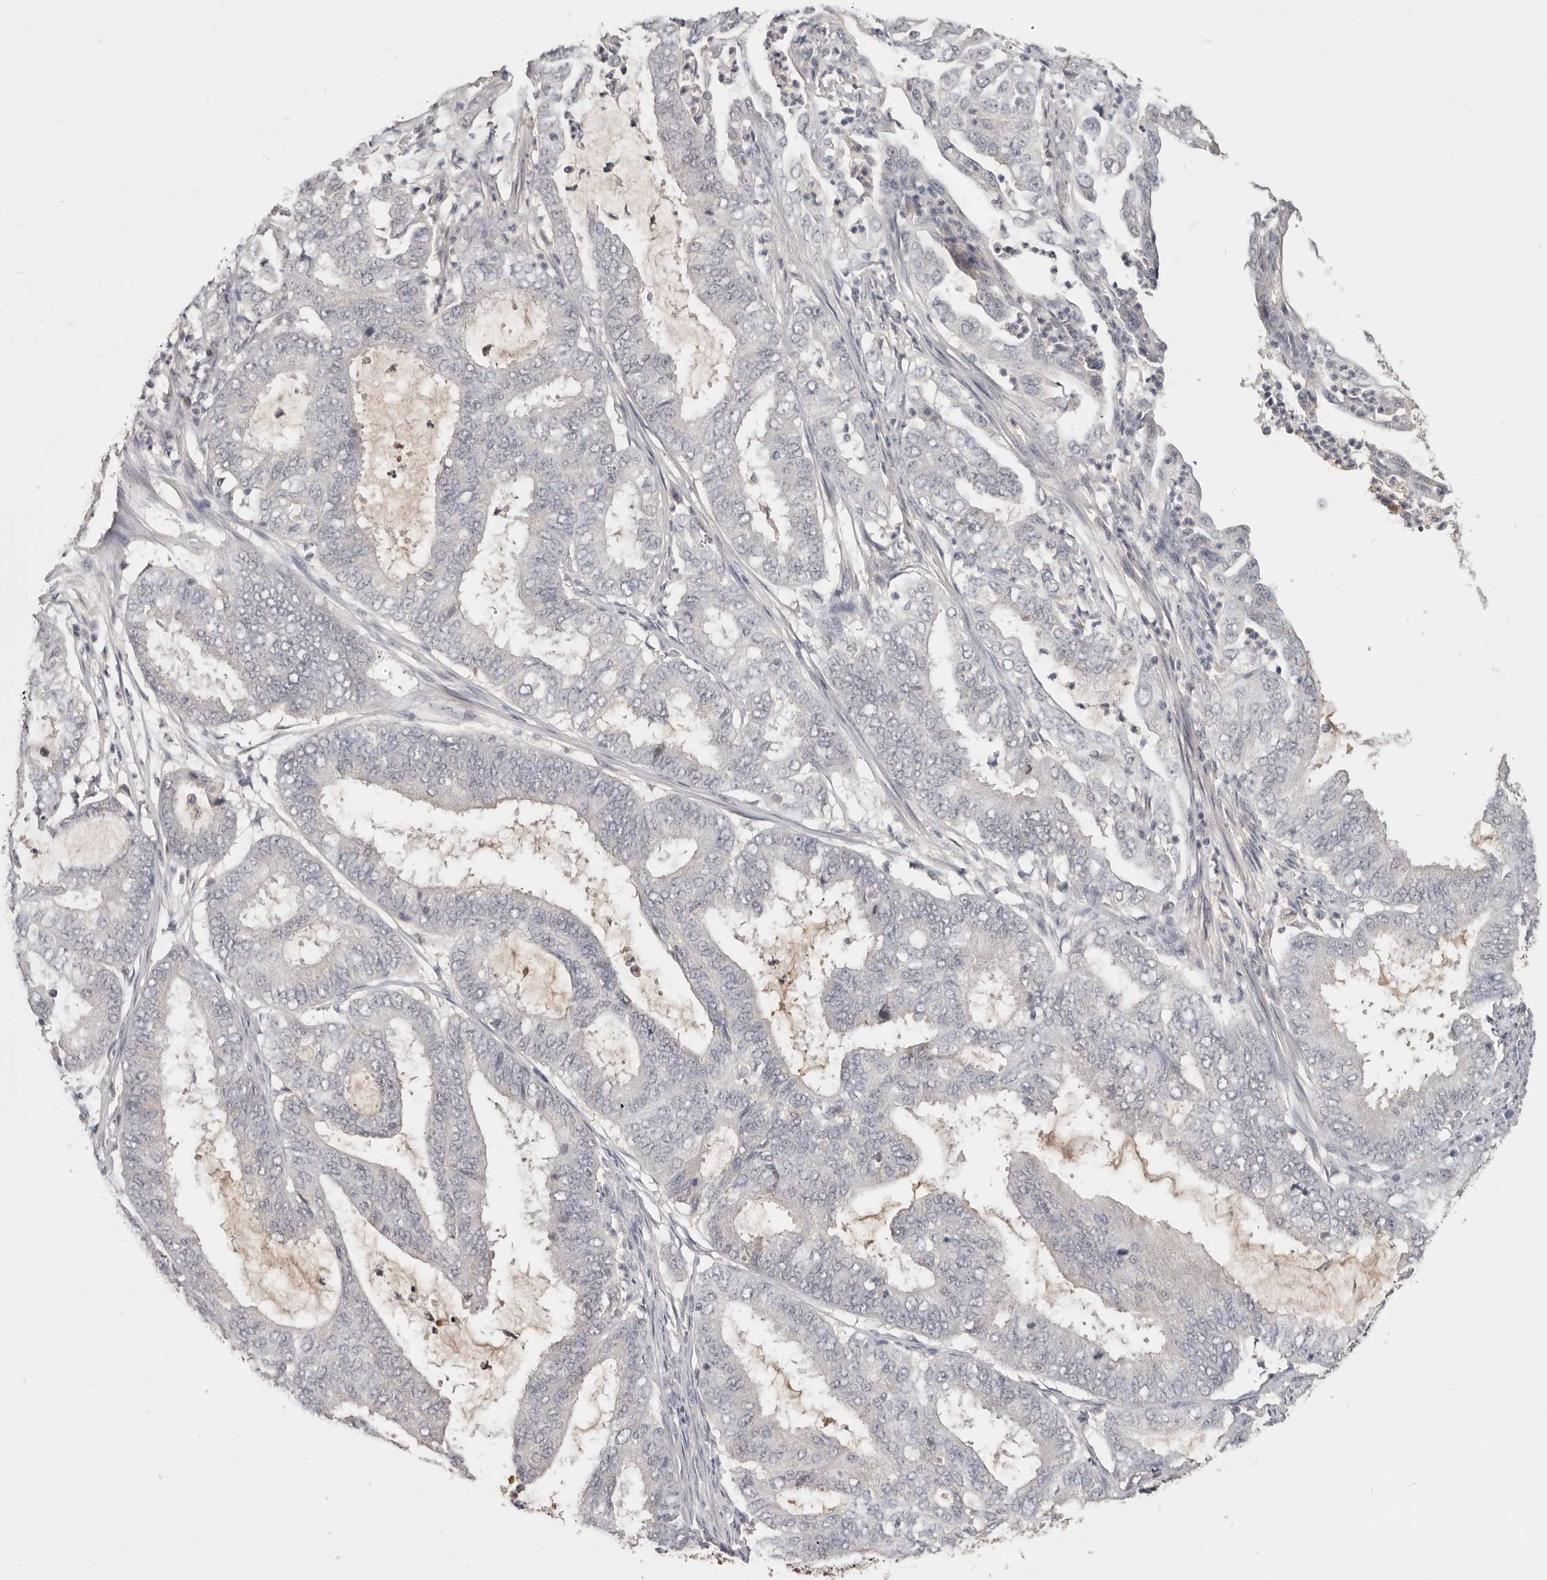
{"staining": {"intensity": "negative", "quantity": "none", "location": "none"}, "tissue": "endometrial cancer", "cell_type": "Tumor cells", "image_type": "cancer", "snomed": [{"axis": "morphology", "description": "Adenocarcinoma, NOS"}, {"axis": "topography", "description": "Endometrium"}], "caption": "Endometrial adenocarcinoma was stained to show a protein in brown. There is no significant expression in tumor cells.", "gene": "TSPAN13", "patient": {"sex": "female", "age": 51}}